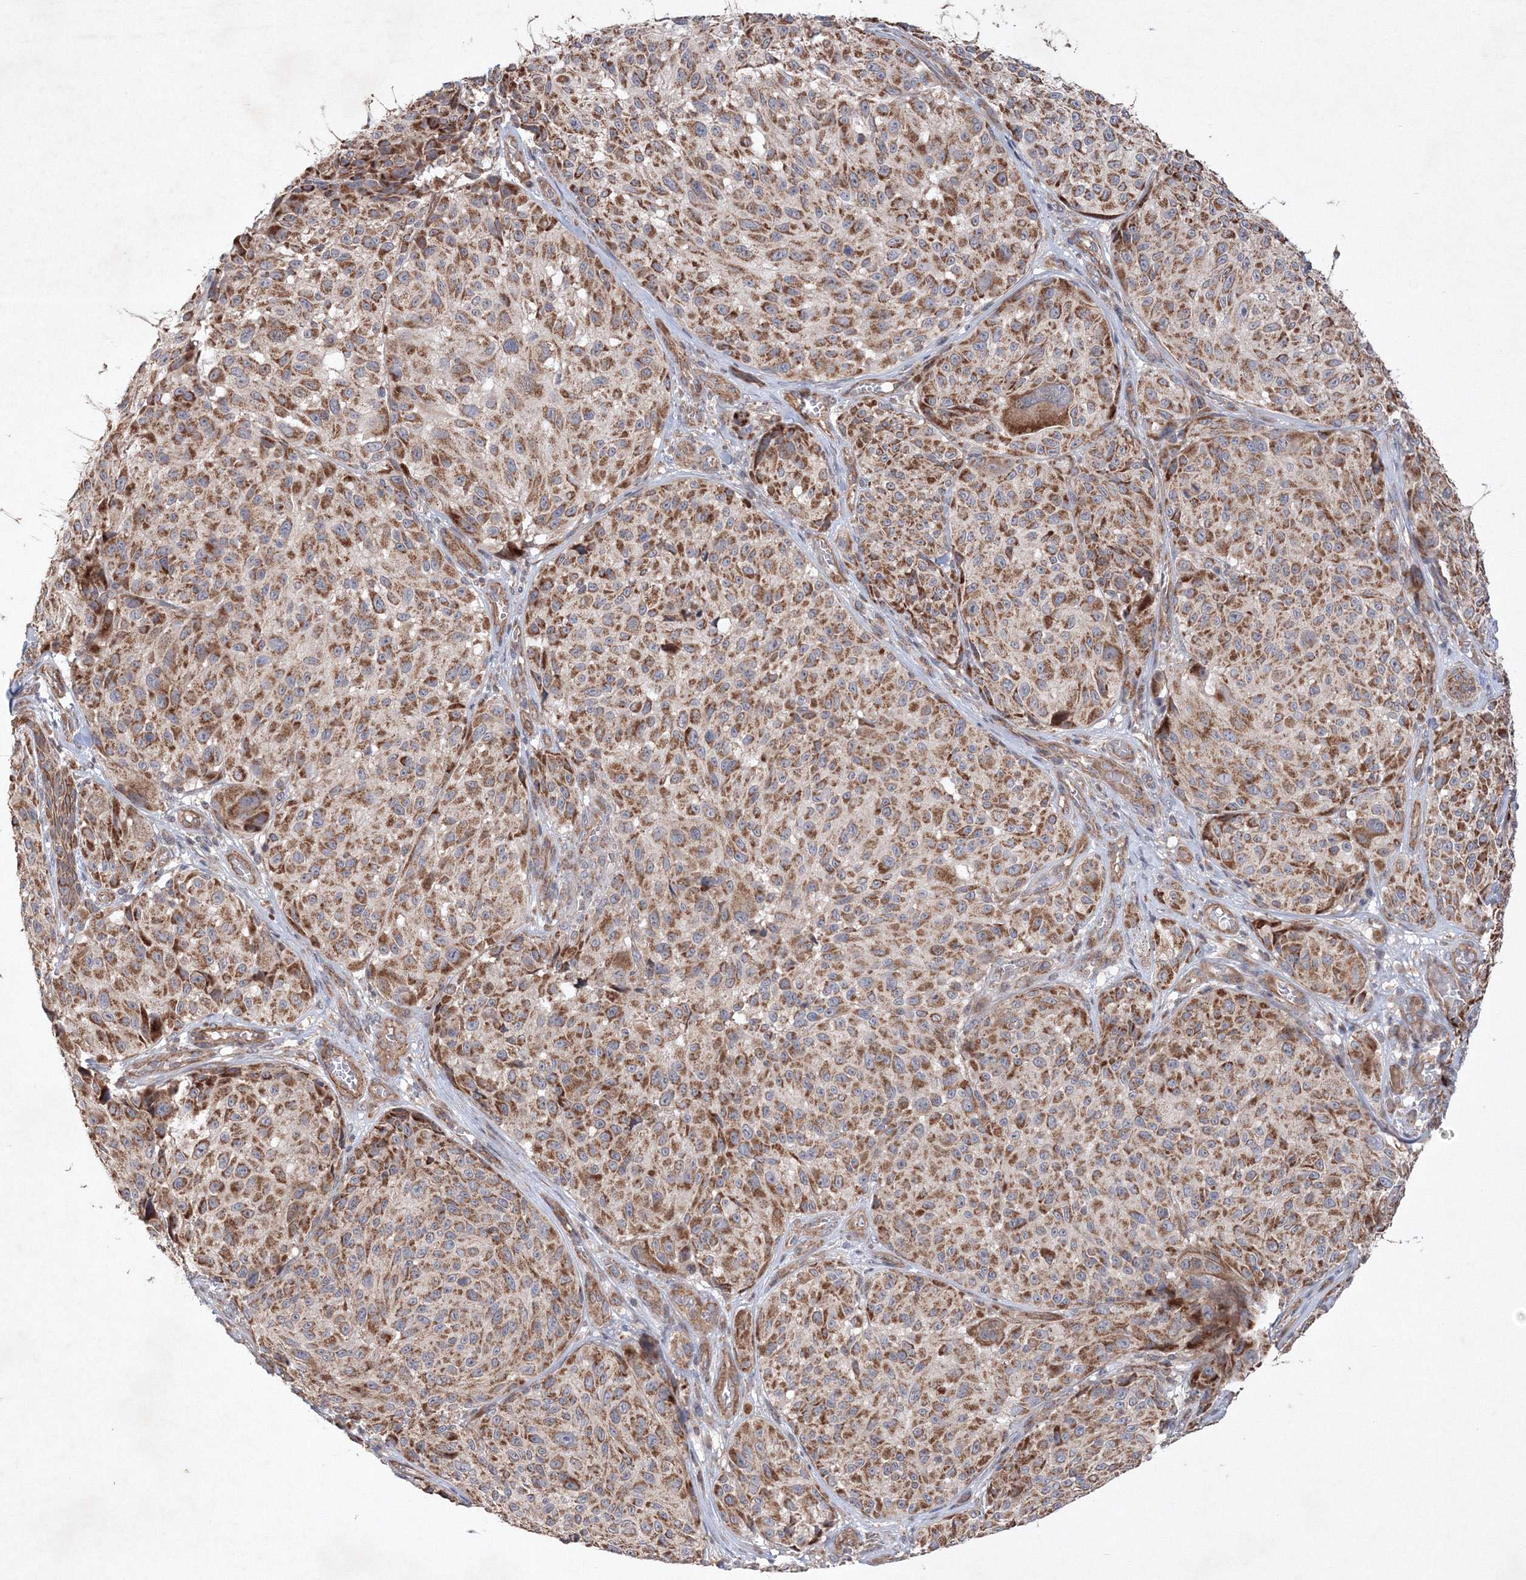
{"staining": {"intensity": "moderate", "quantity": ">75%", "location": "cytoplasmic/membranous"}, "tissue": "melanoma", "cell_type": "Tumor cells", "image_type": "cancer", "snomed": [{"axis": "morphology", "description": "Malignant melanoma, NOS"}, {"axis": "topography", "description": "Skin"}], "caption": "Melanoma was stained to show a protein in brown. There is medium levels of moderate cytoplasmic/membranous expression in approximately >75% of tumor cells. (DAB (3,3'-diaminobenzidine) IHC with brightfield microscopy, high magnification).", "gene": "NOA1", "patient": {"sex": "male", "age": 83}}